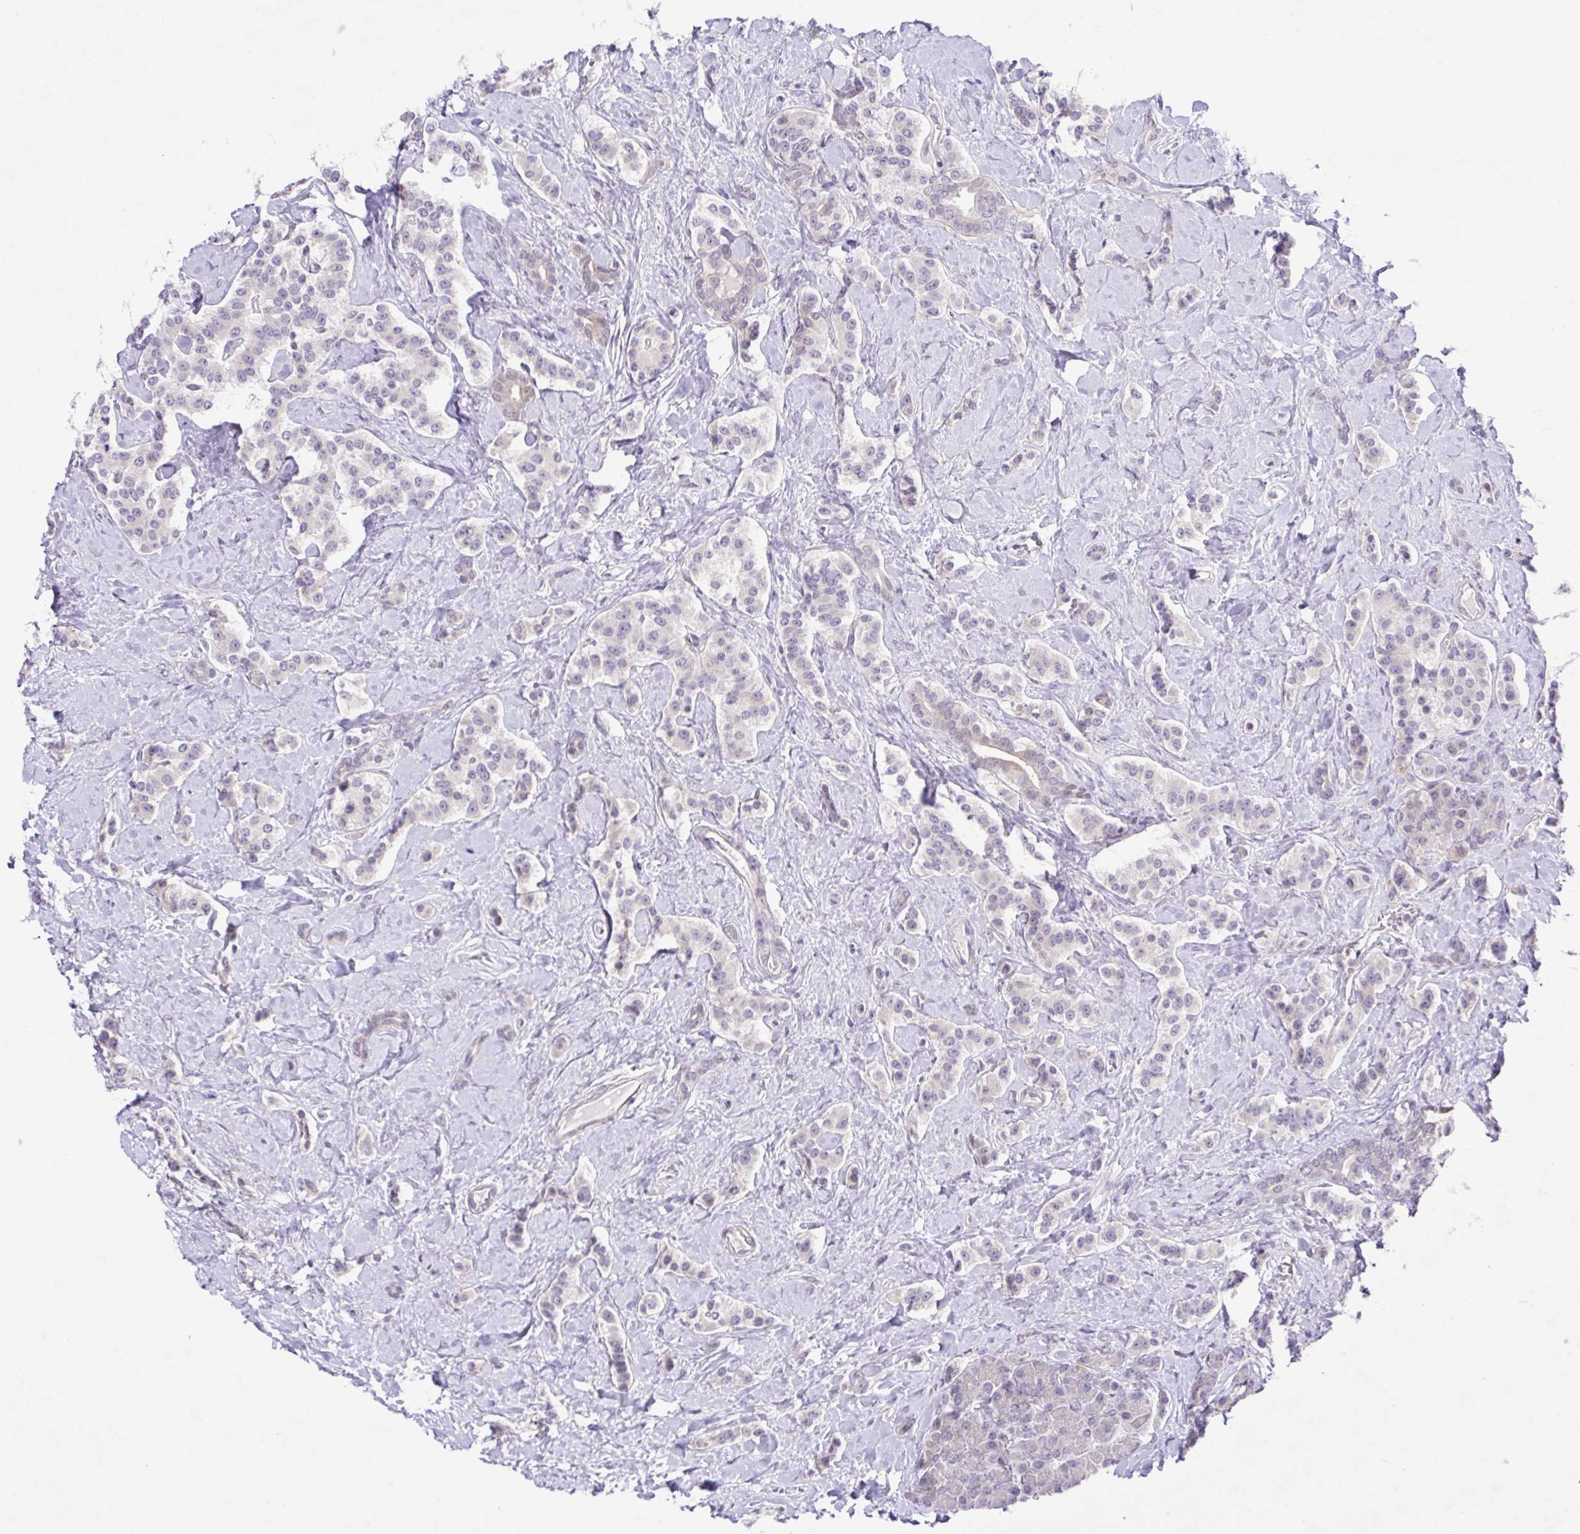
{"staining": {"intensity": "negative", "quantity": "none", "location": "none"}, "tissue": "carcinoid", "cell_type": "Tumor cells", "image_type": "cancer", "snomed": [{"axis": "morphology", "description": "Normal tissue, NOS"}, {"axis": "morphology", "description": "Carcinoid, malignant, NOS"}, {"axis": "topography", "description": "Pancreas"}], "caption": "DAB immunohistochemical staining of carcinoid exhibits no significant staining in tumor cells. (DAB (3,3'-diaminobenzidine) immunohistochemistry (IHC) with hematoxylin counter stain).", "gene": "IL1RN", "patient": {"sex": "male", "age": 36}}